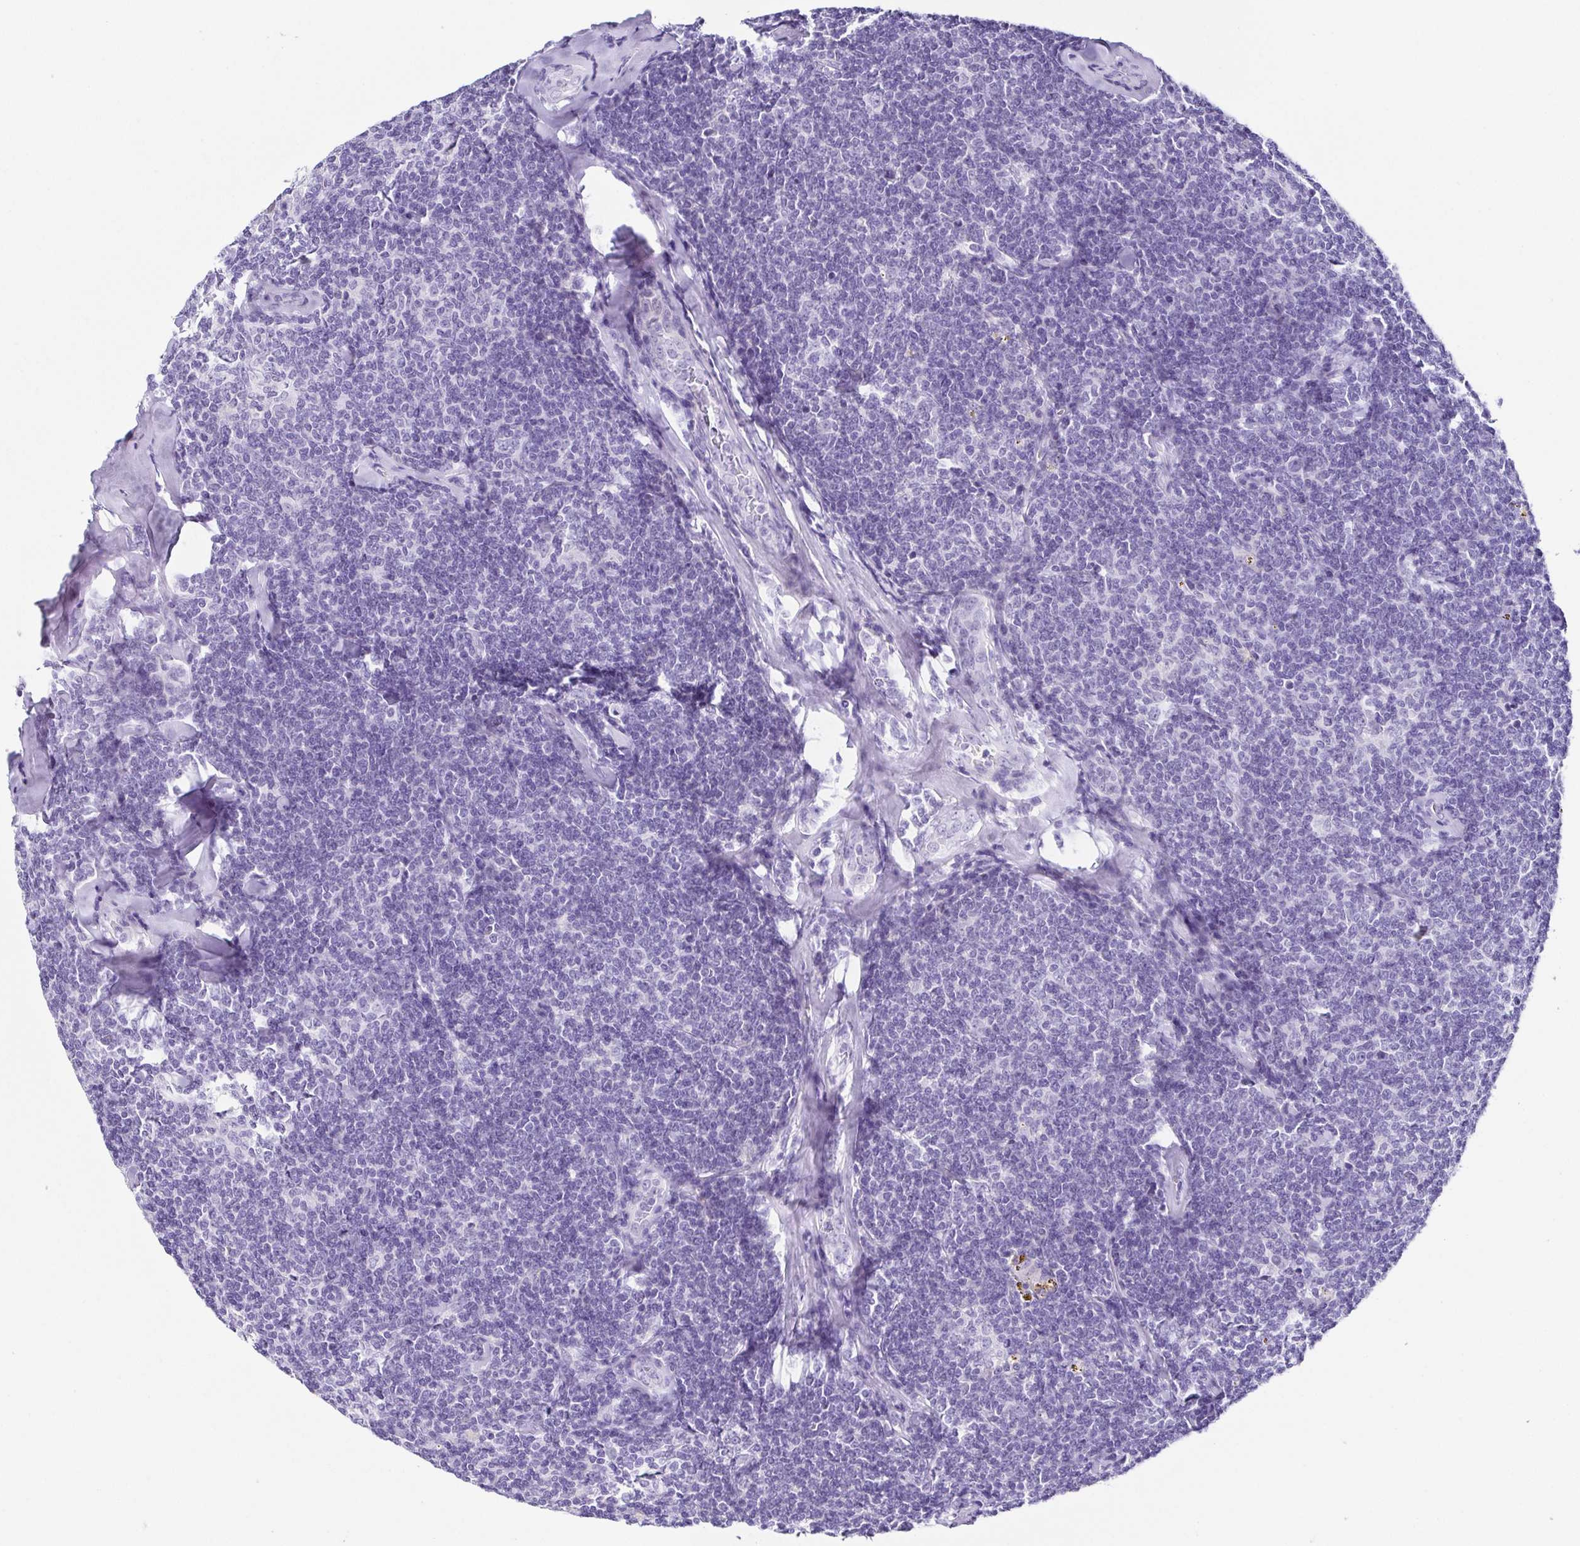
{"staining": {"intensity": "negative", "quantity": "none", "location": "none"}, "tissue": "lymphoma", "cell_type": "Tumor cells", "image_type": "cancer", "snomed": [{"axis": "morphology", "description": "Malignant lymphoma, non-Hodgkin's type, Low grade"}, {"axis": "topography", "description": "Lymph node"}], "caption": "High magnification brightfield microscopy of lymphoma stained with DAB (brown) and counterstained with hematoxylin (blue): tumor cells show no significant expression. The staining was performed using DAB (3,3'-diaminobenzidine) to visualize the protein expression in brown, while the nuclei were stained in blue with hematoxylin (Magnification: 20x).", "gene": "TNNT2", "patient": {"sex": "female", "age": 56}}